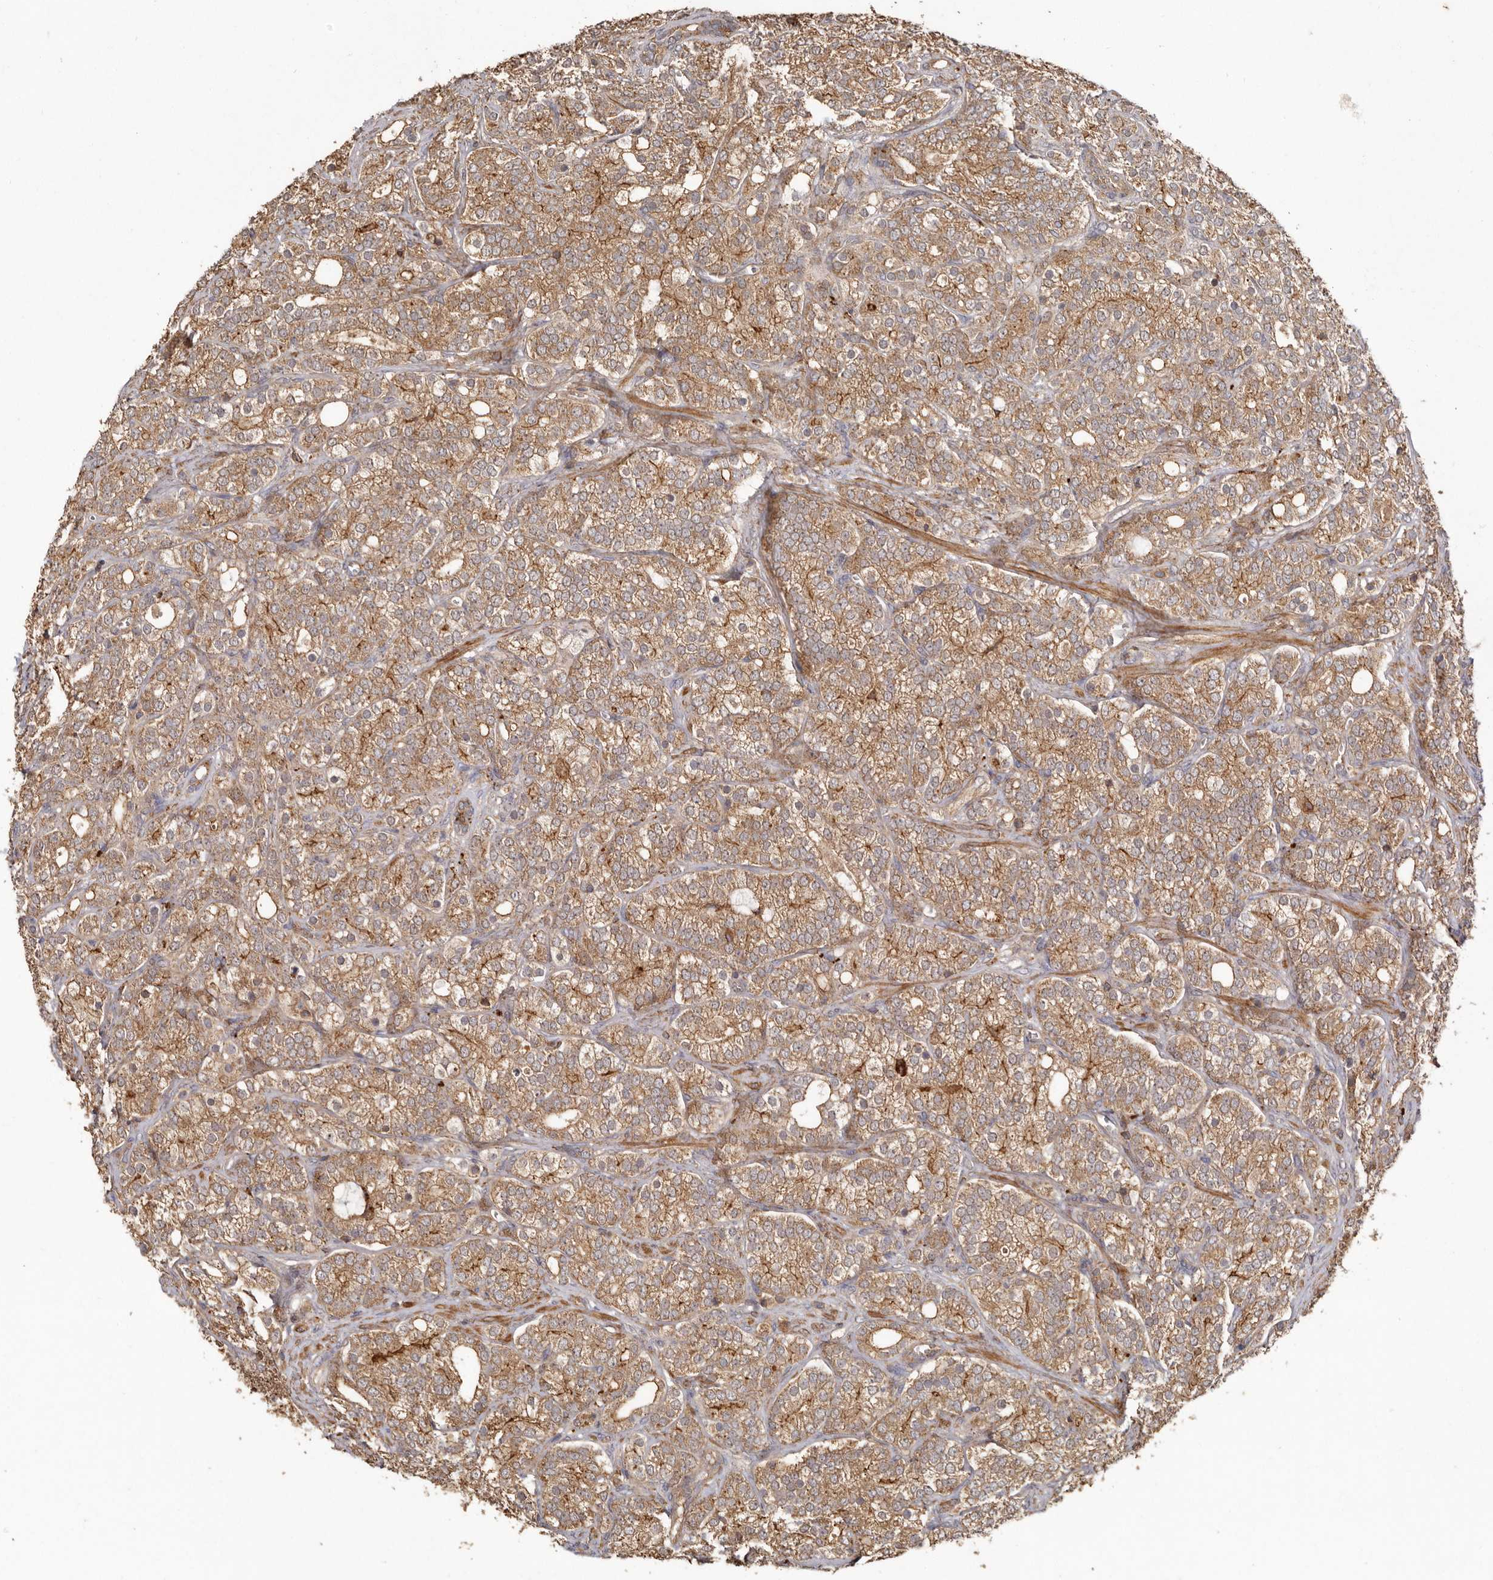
{"staining": {"intensity": "moderate", "quantity": ">75%", "location": "cytoplasmic/membranous"}, "tissue": "prostate cancer", "cell_type": "Tumor cells", "image_type": "cancer", "snomed": [{"axis": "morphology", "description": "Adenocarcinoma, High grade"}, {"axis": "topography", "description": "Prostate"}], "caption": "High-power microscopy captured an immunohistochemistry micrograph of prostate cancer (high-grade adenocarcinoma), revealing moderate cytoplasmic/membranous expression in approximately >75% of tumor cells.", "gene": "RWDD1", "patient": {"sex": "male", "age": 57}}